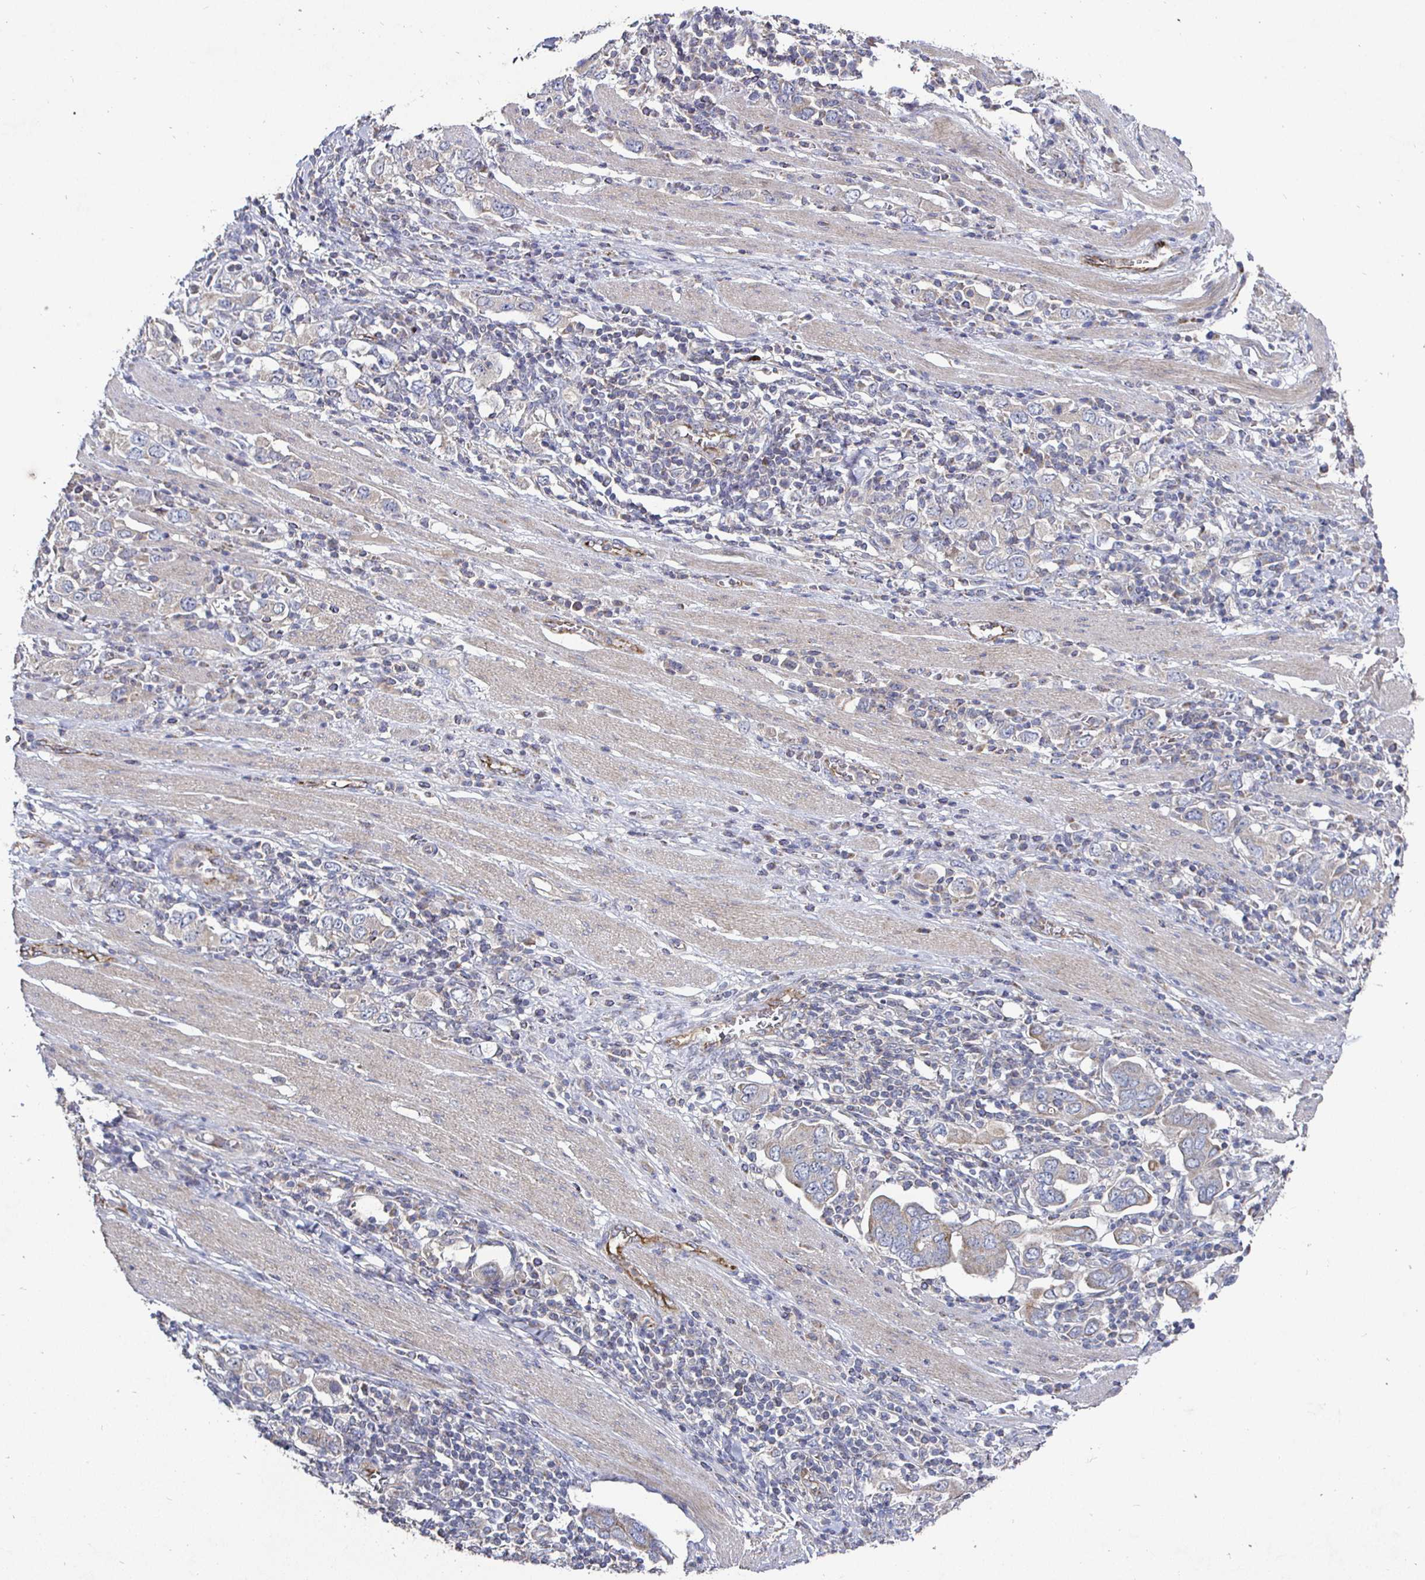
{"staining": {"intensity": "weak", "quantity": ">75%", "location": "cytoplasmic/membranous"}, "tissue": "stomach cancer", "cell_type": "Tumor cells", "image_type": "cancer", "snomed": [{"axis": "morphology", "description": "Adenocarcinoma, NOS"}, {"axis": "topography", "description": "Stomach, upper"}, {"axis": "topography", "description": "Stomach"}], "caption": "IHC of stomach cancer displays low levels of weak cytoplasmic/membranous staining in about >75% of tumor cells. The protein is stained brown, and the nuclei are stained in blue (DAB (3,3'-diaminobenzidine) IHC with brightfield microscopy, high magnification).", "gene": "NRSN1", "patient": {"sex": "male", "age": 62}}